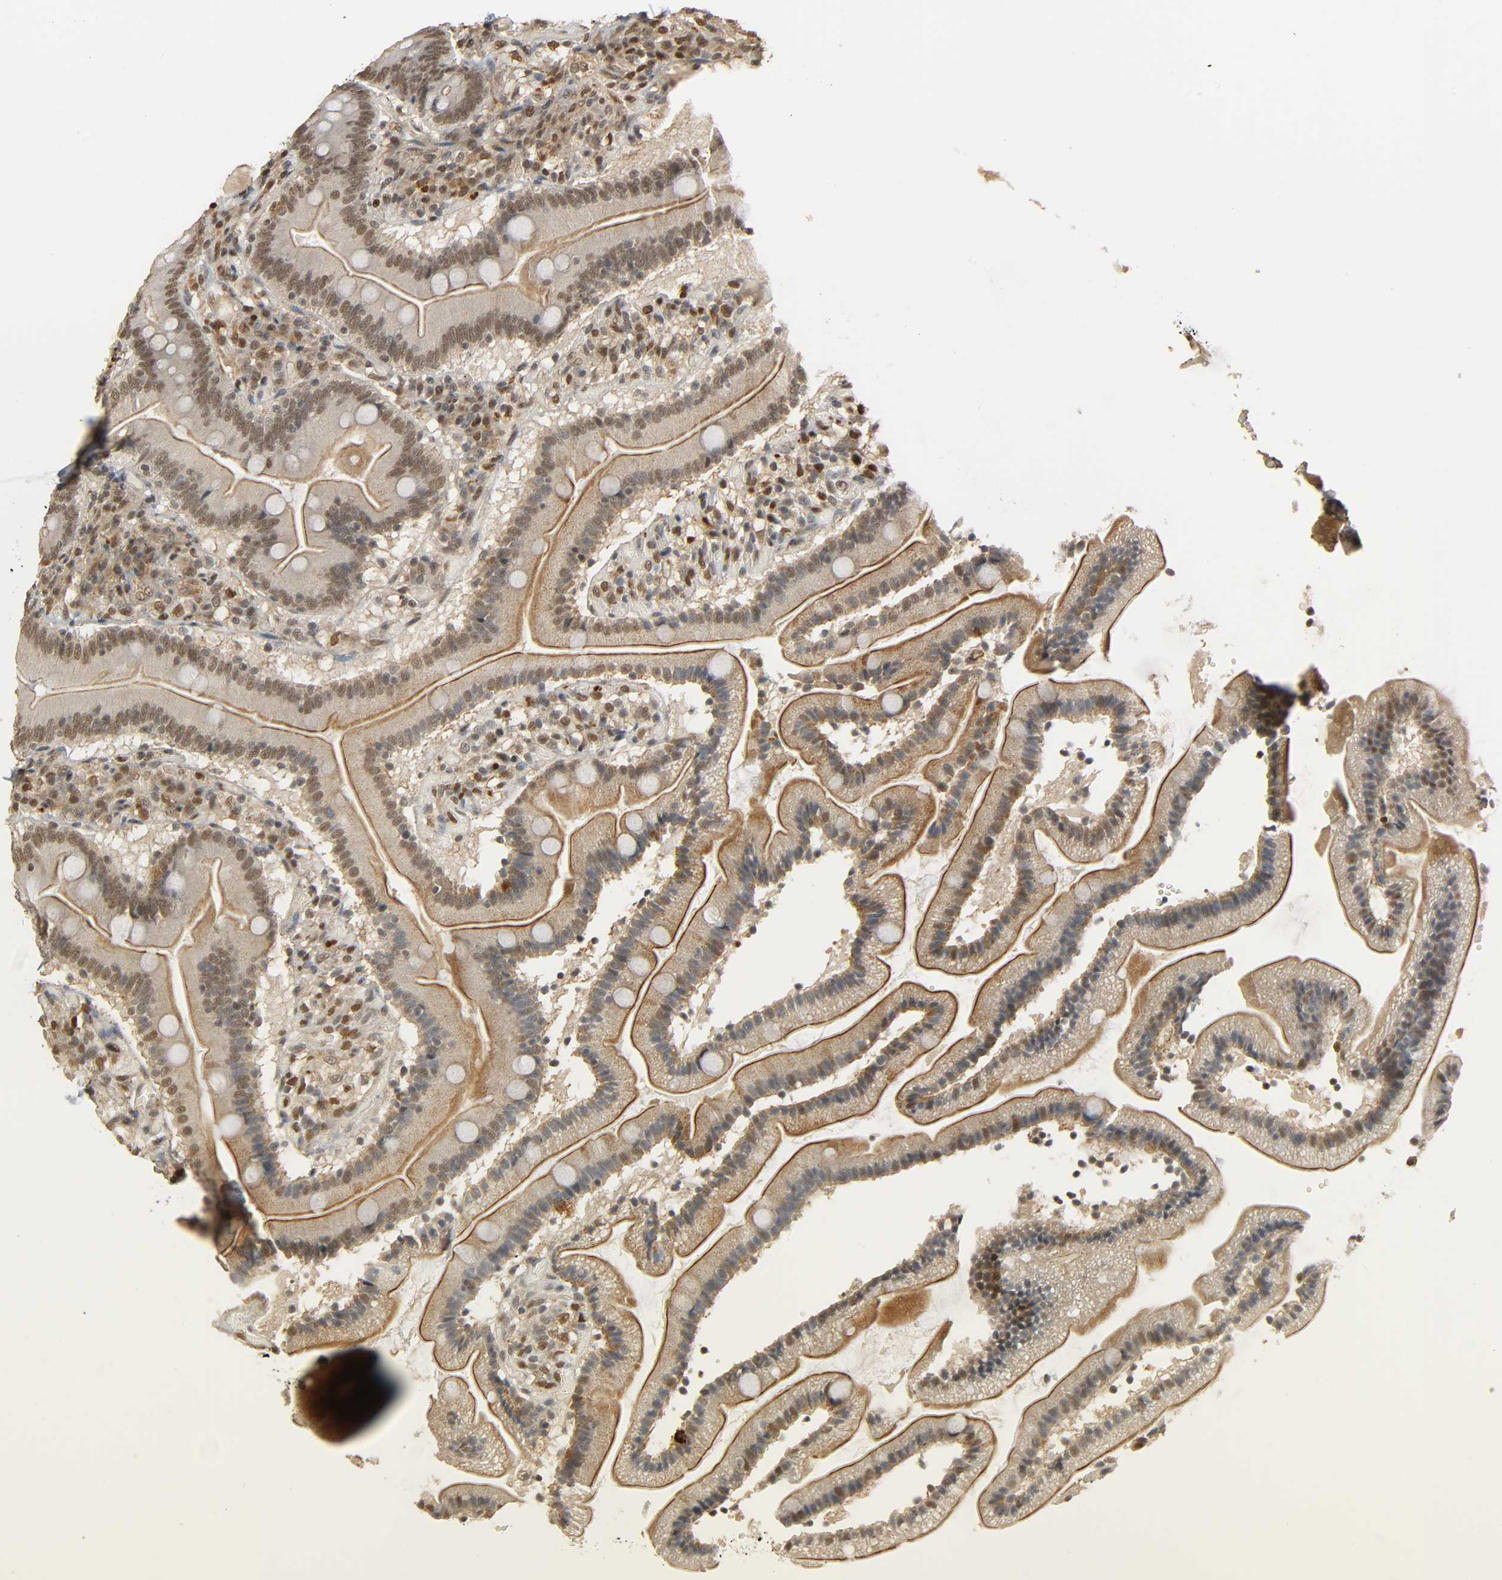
{"staining": {"intensity": "strong", "quantity": "<25%", "location": "cytoplasmic/membranous,nuclear"}, "tissue": "duodenum", "cell_type": "Glandular cells", "image_type": "normal", "snomed": [{"axis": "morphology", "description": "Normal tissue, NOS"}, {"axis": "topography", "description": "Duodenum"}], "caption": "Protein expression by immunohistochemistry reveals strong cytoplasmic/membranous,nuclear staining in approximately <25% of glandular cells in benign duodenum.", "gene": "ZFPM2", "patient": {"sex": "male", "age": 66}}